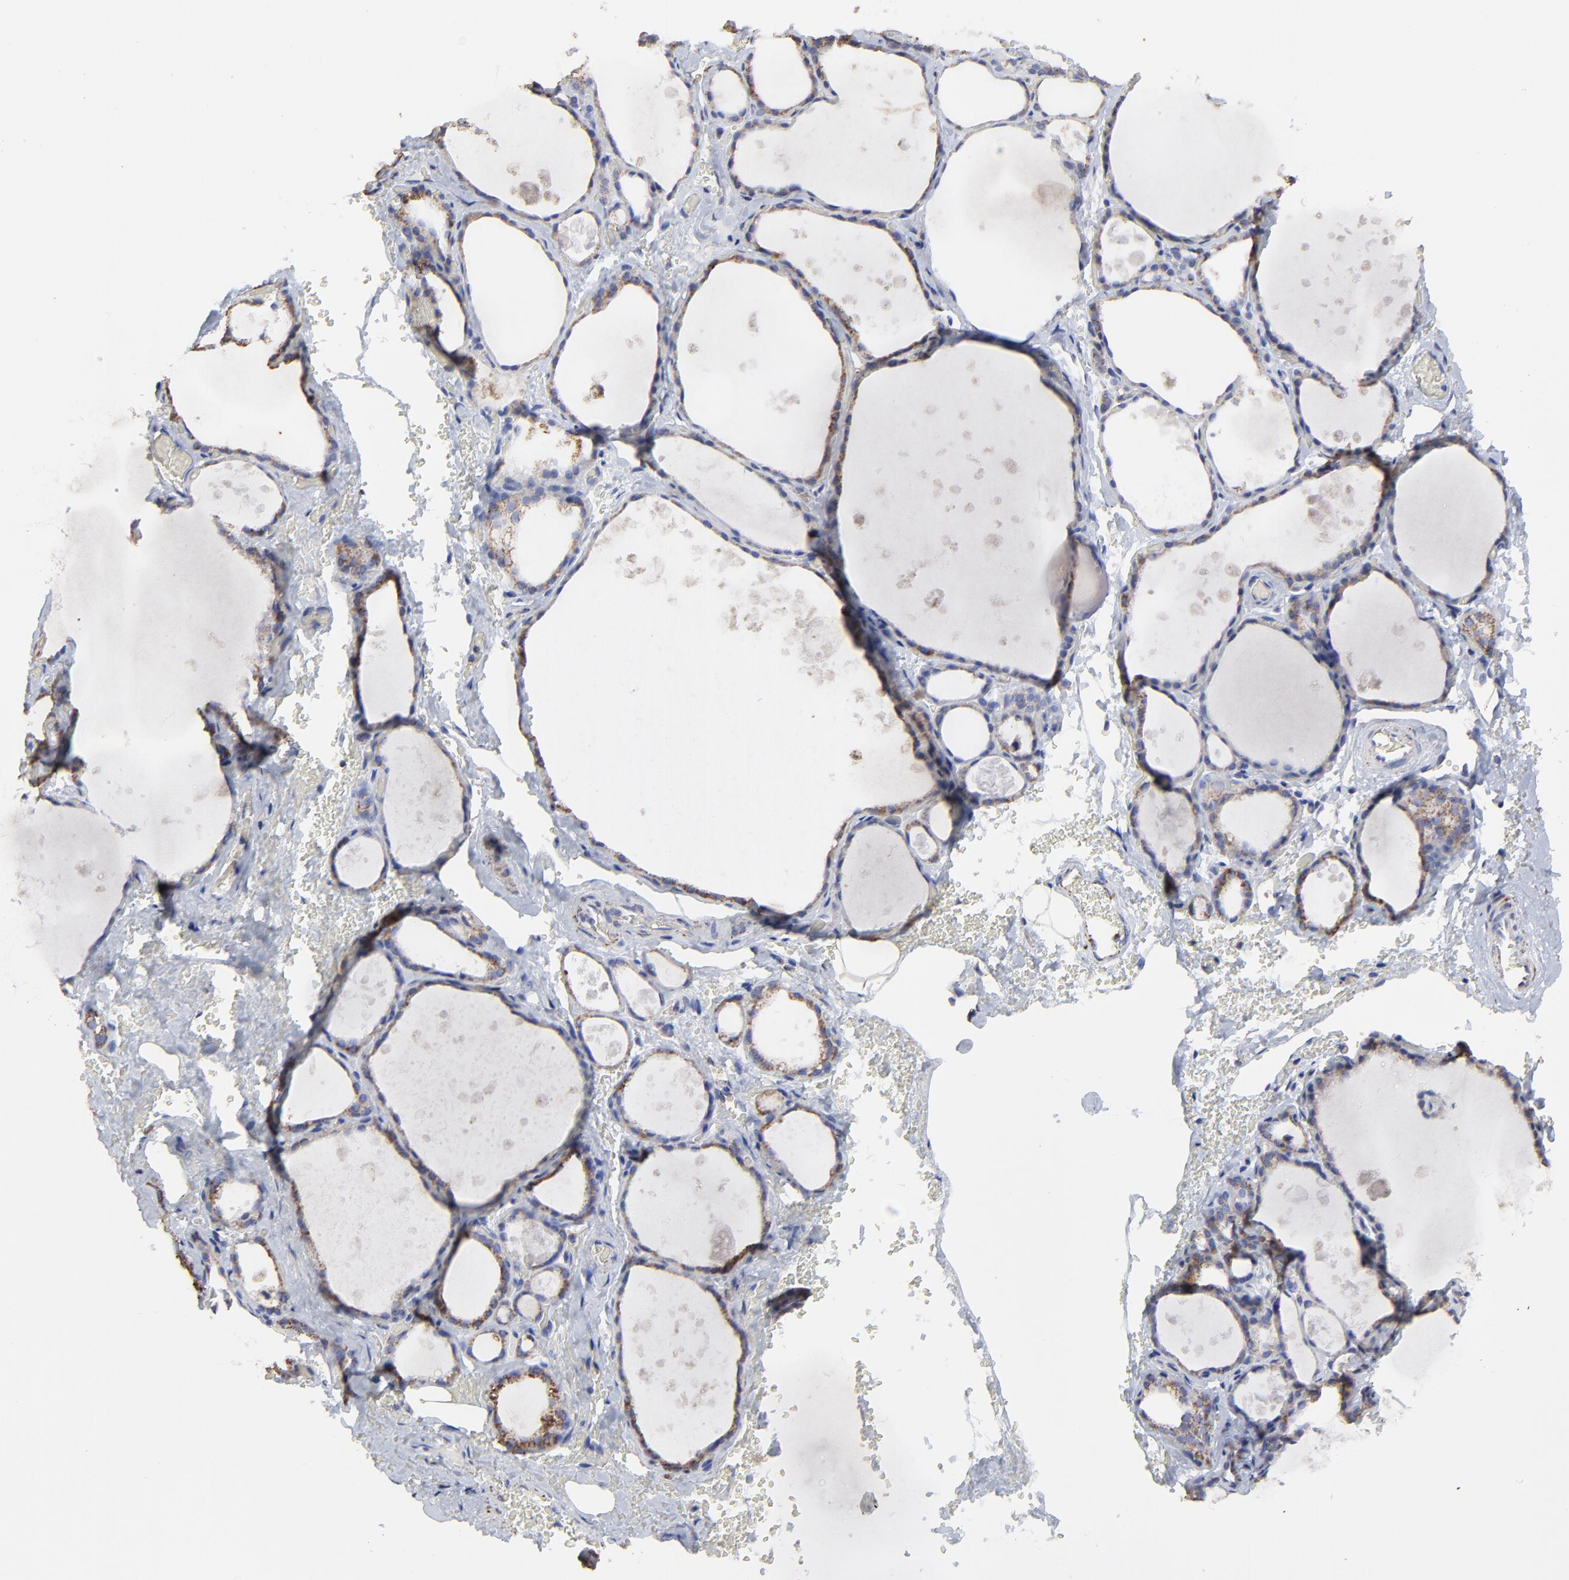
{"staining": {"intensity": "moderate", "quantity": ">75%", "location": "cytoplasmic/membranous"}, "tissue": "thyroid gland", "cell_type": "Glandular cells", "image_type": "normal", "snomed": [{"axis": "morphology", "description": "Normal tissue, NOS"}, {"axis": "topography", "description": "Thyroid gland"}], "caption": "Immunohistochemical staining of benign human thyroid gland displays >75% levels of moderate cytoplasmic/membranous protein positivity in approximately >75% of glandular cells. (DAB = brown stain, brightfield microscopy at high magnification).", "gene": "PINK1", "patient": {"sex": "male", "age": 61}}